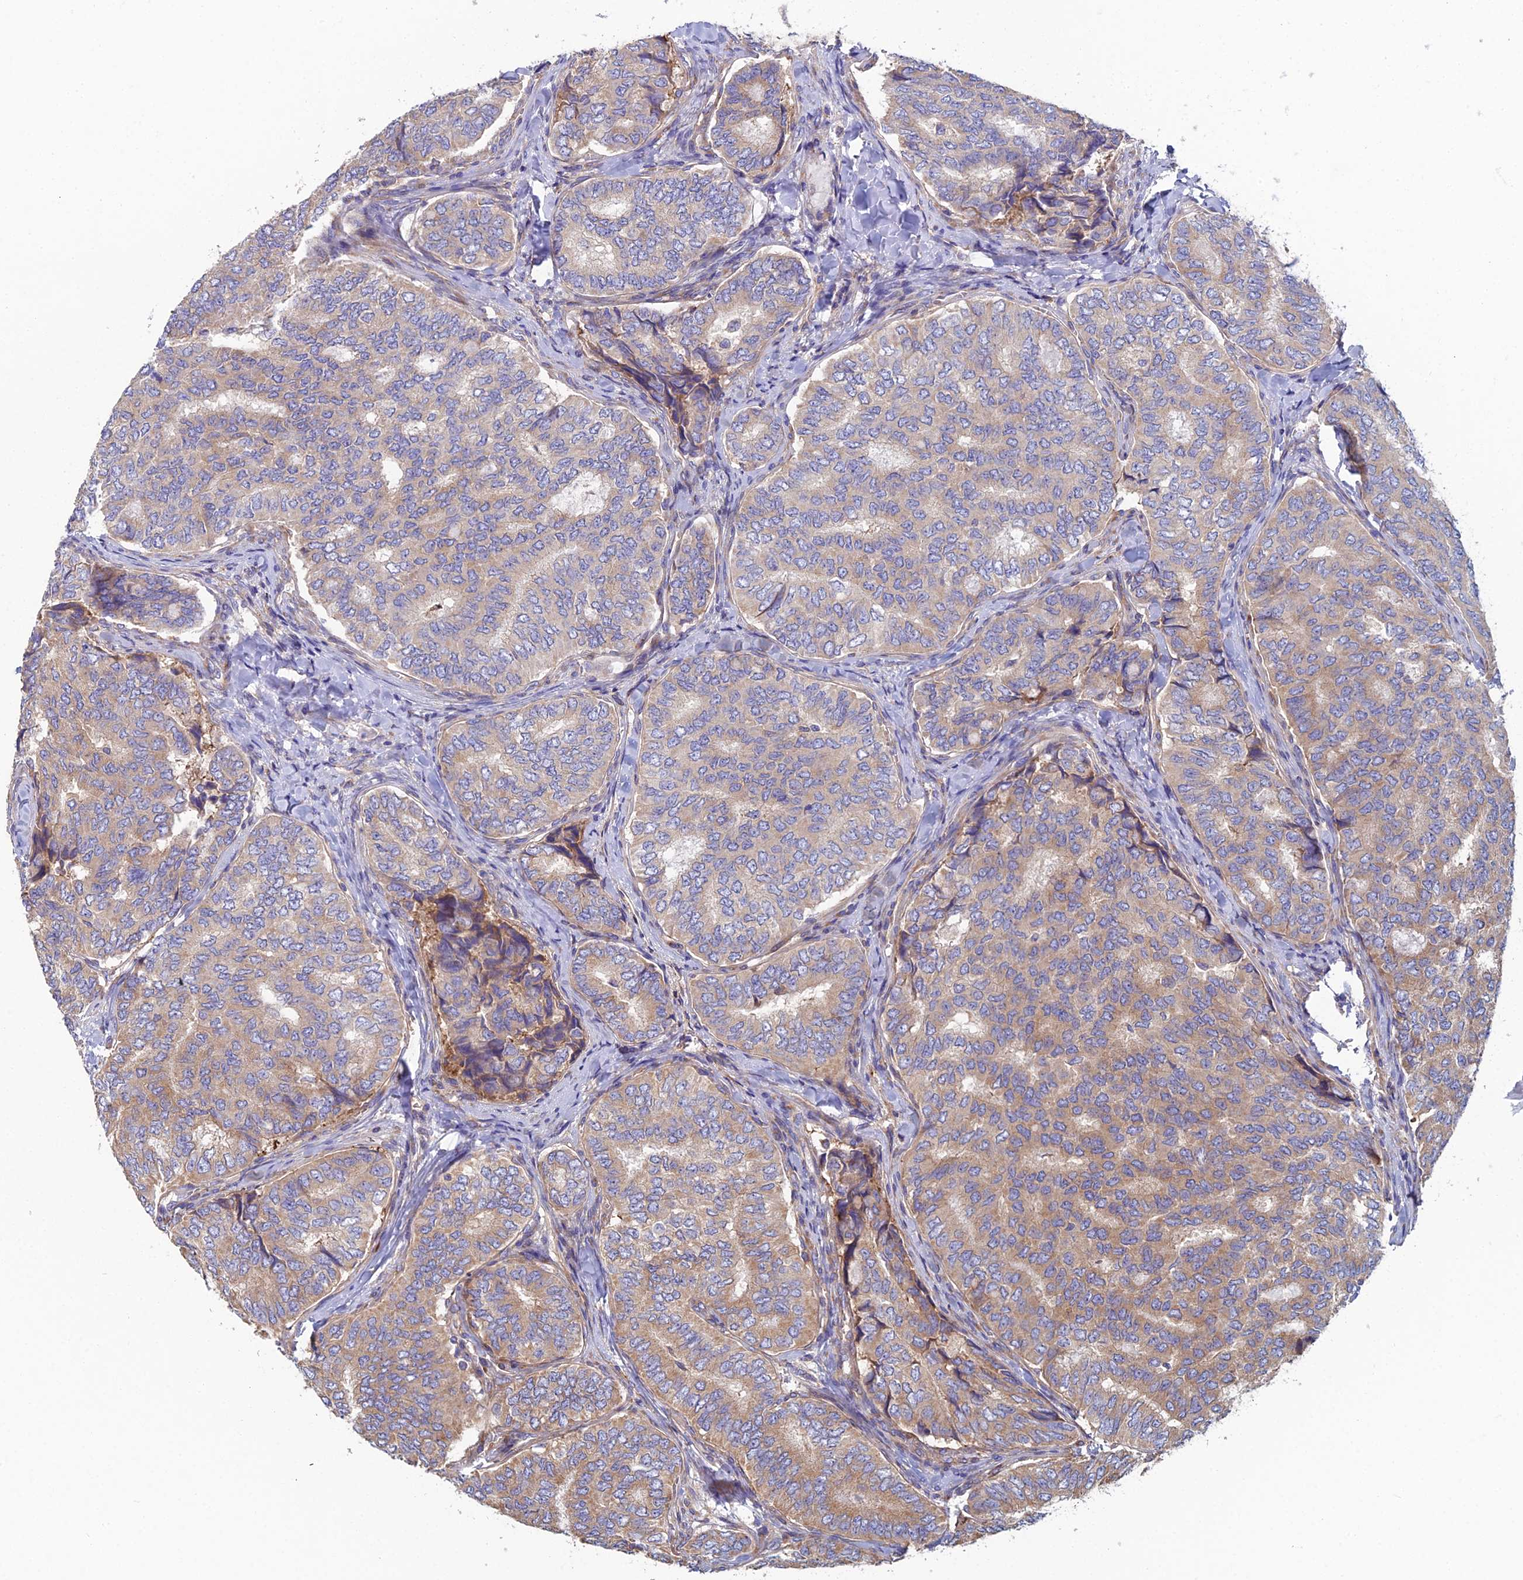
{"staining": {"intensity": "weak", "quantity": "25%-75%", "location": "cytoplasmic/membranous"}, "tissue": "thyroid cancer", "cell_type": "Tumor cells", "image_type": "cancer", "snomed": [{"axis": "morphology", "description": "Papillary adenocarcinoma, NOS"}, {"axis": "topography", "description": "Thyroid gland"}], "caption": "Immunohistochemical staining of thyroid papillary adenocarcinoma exhibits low levels of weak cytoplasmic/membranous positivity in about 25%-75% of tumor cells. (DAB IHC with brightfield microscopy, high magnification).", "gene": "CLCN3", "patient": {"sex": "female", "age": 35}}